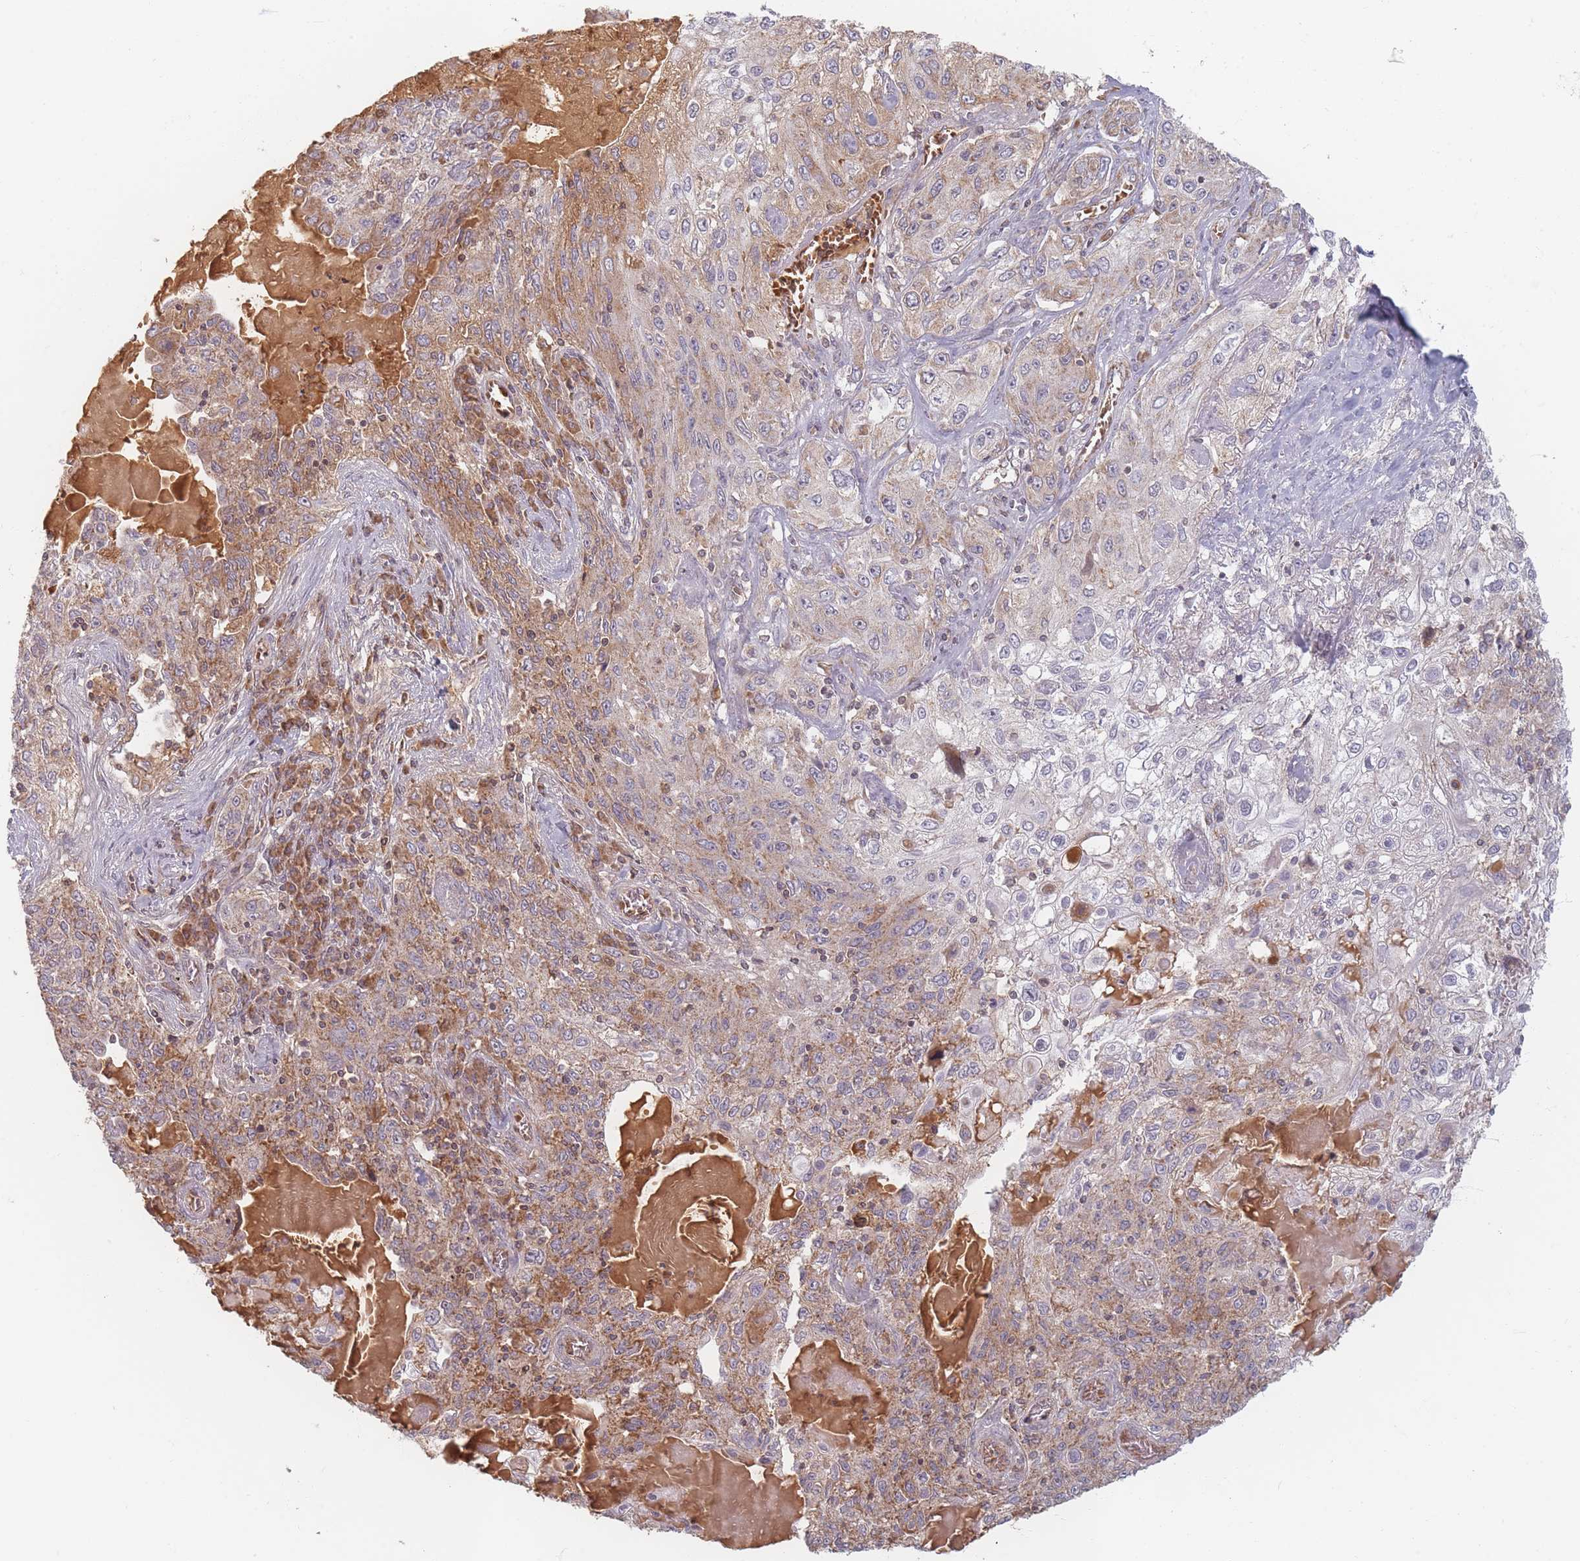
{"staining": {"intensity": "moderate", "quantity": "25%-75%", "location": "cytoplasmic/membranous"}, "tissue": "lung cancer", "cell_type": "Tumor cells", "image_type": "cancer", "snomed": [{"axis": "morphology", "description": "Squamous cell carcinoma, NOS"}, {"axis": "topography", "description": "Lung"}], "caption": "Lung cancer was stained to show a protein in brown. There is medium levels of moderate cytoplasmic/membranous staining in about 25%-75% of tumor cells. The staining is performed using DAB (3,3'-diaminobenzidine) brown chromogen to label protein expression. The nuclei are counter-stained blue using hematoxylin.", "gene": "OR2M4", "patient": {"sex": "female", "age": 69}}